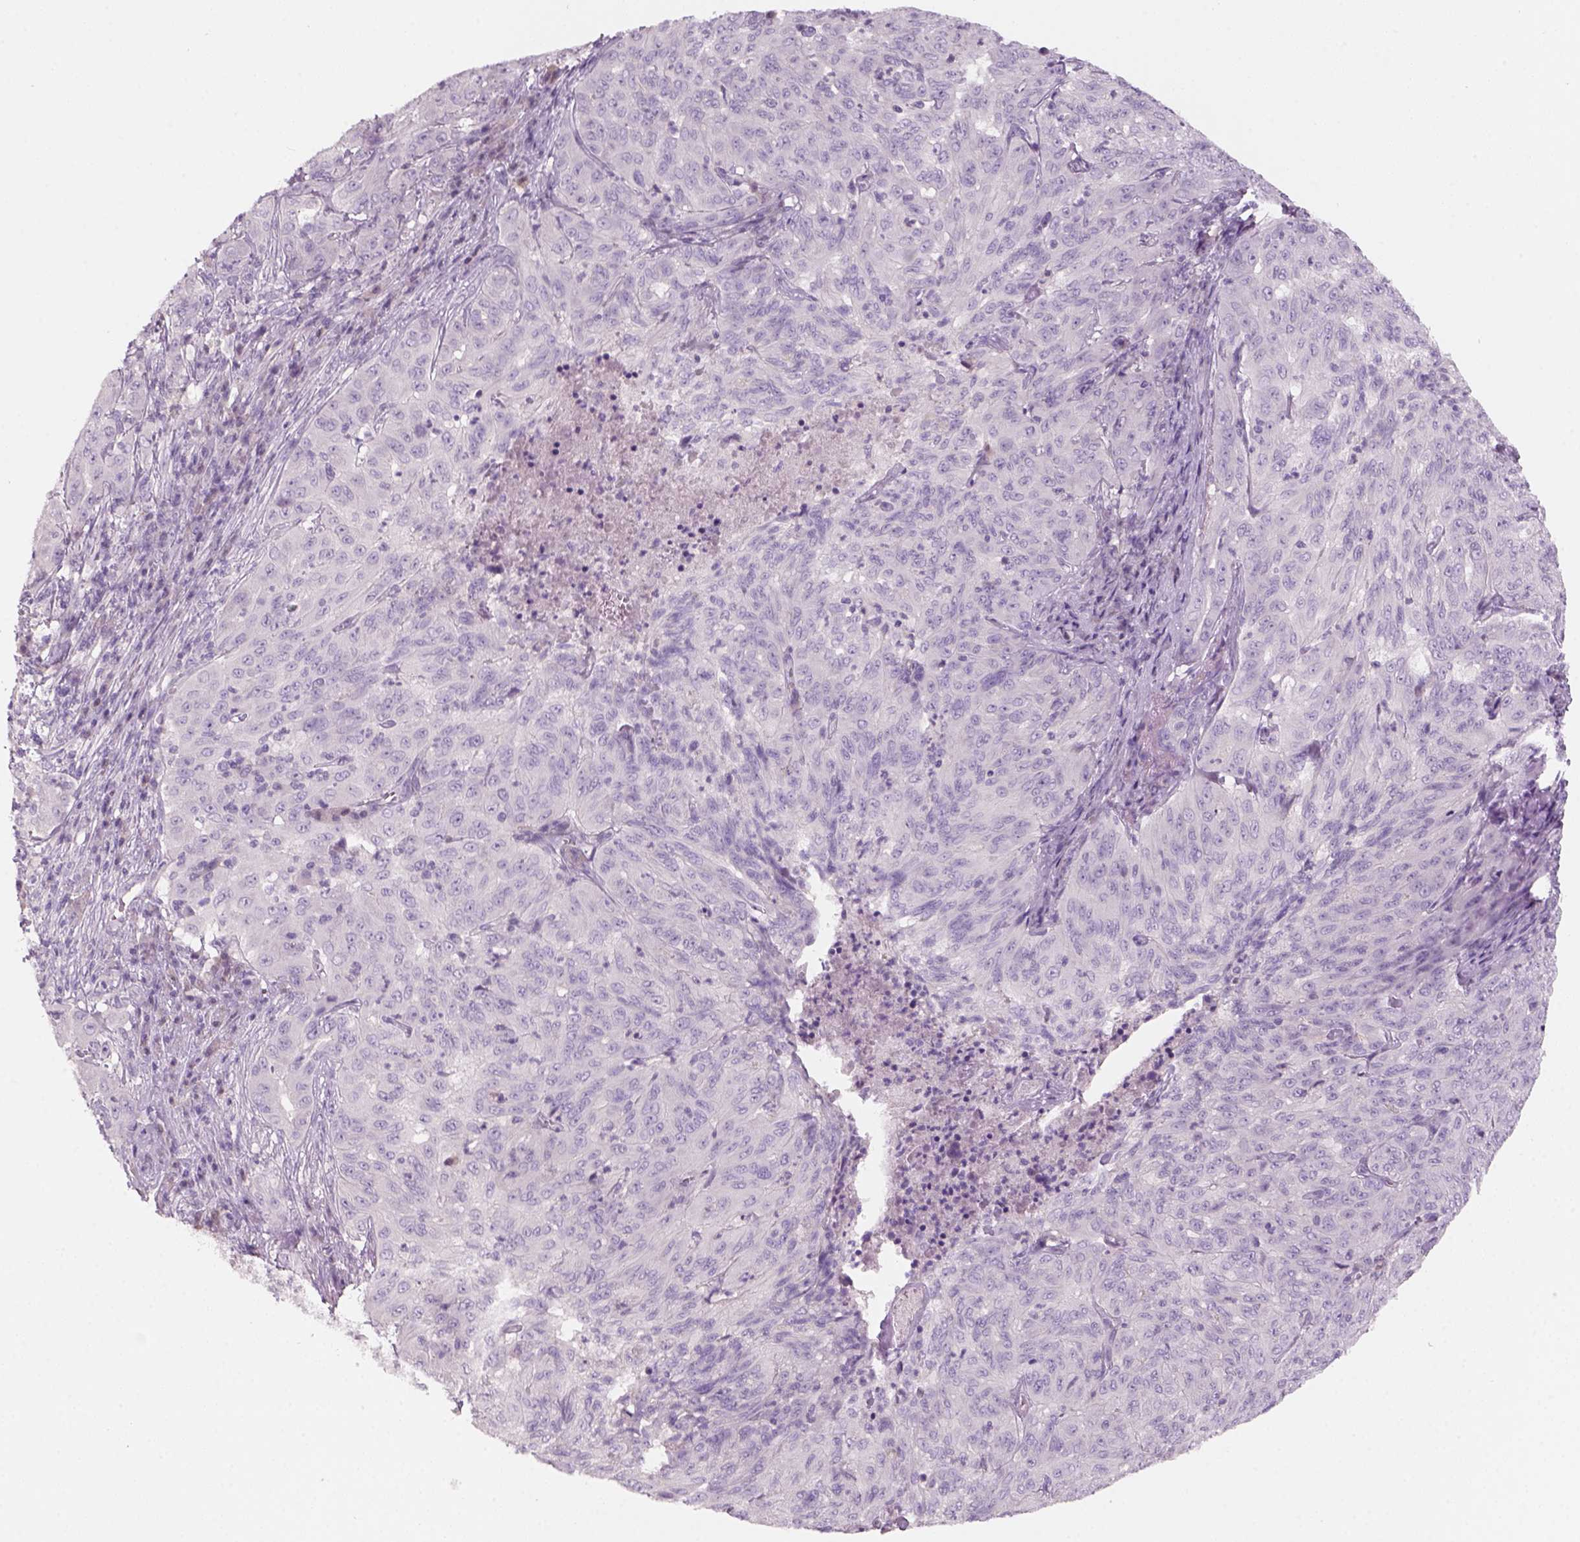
{"staining": {"intensity": "negative", "quantity": "none", "location": "none"}, "tissue": "pancreatic cancer", "cell_type": "Tumor cells", "image_type": "cancer", "snomed": [{"axis": "morphology", "description": "Adenocarcinoma, NOS"}, {"axis": "topography", "description": "Pancreas"}], "caption": "Pancreatic cancer (adenocarcinoma) stained for a protein using immunohistochemistry demonstrates no staining tumor cells.", "gene": "KRT25", "patient": {"sex": "male", "age": 63}}